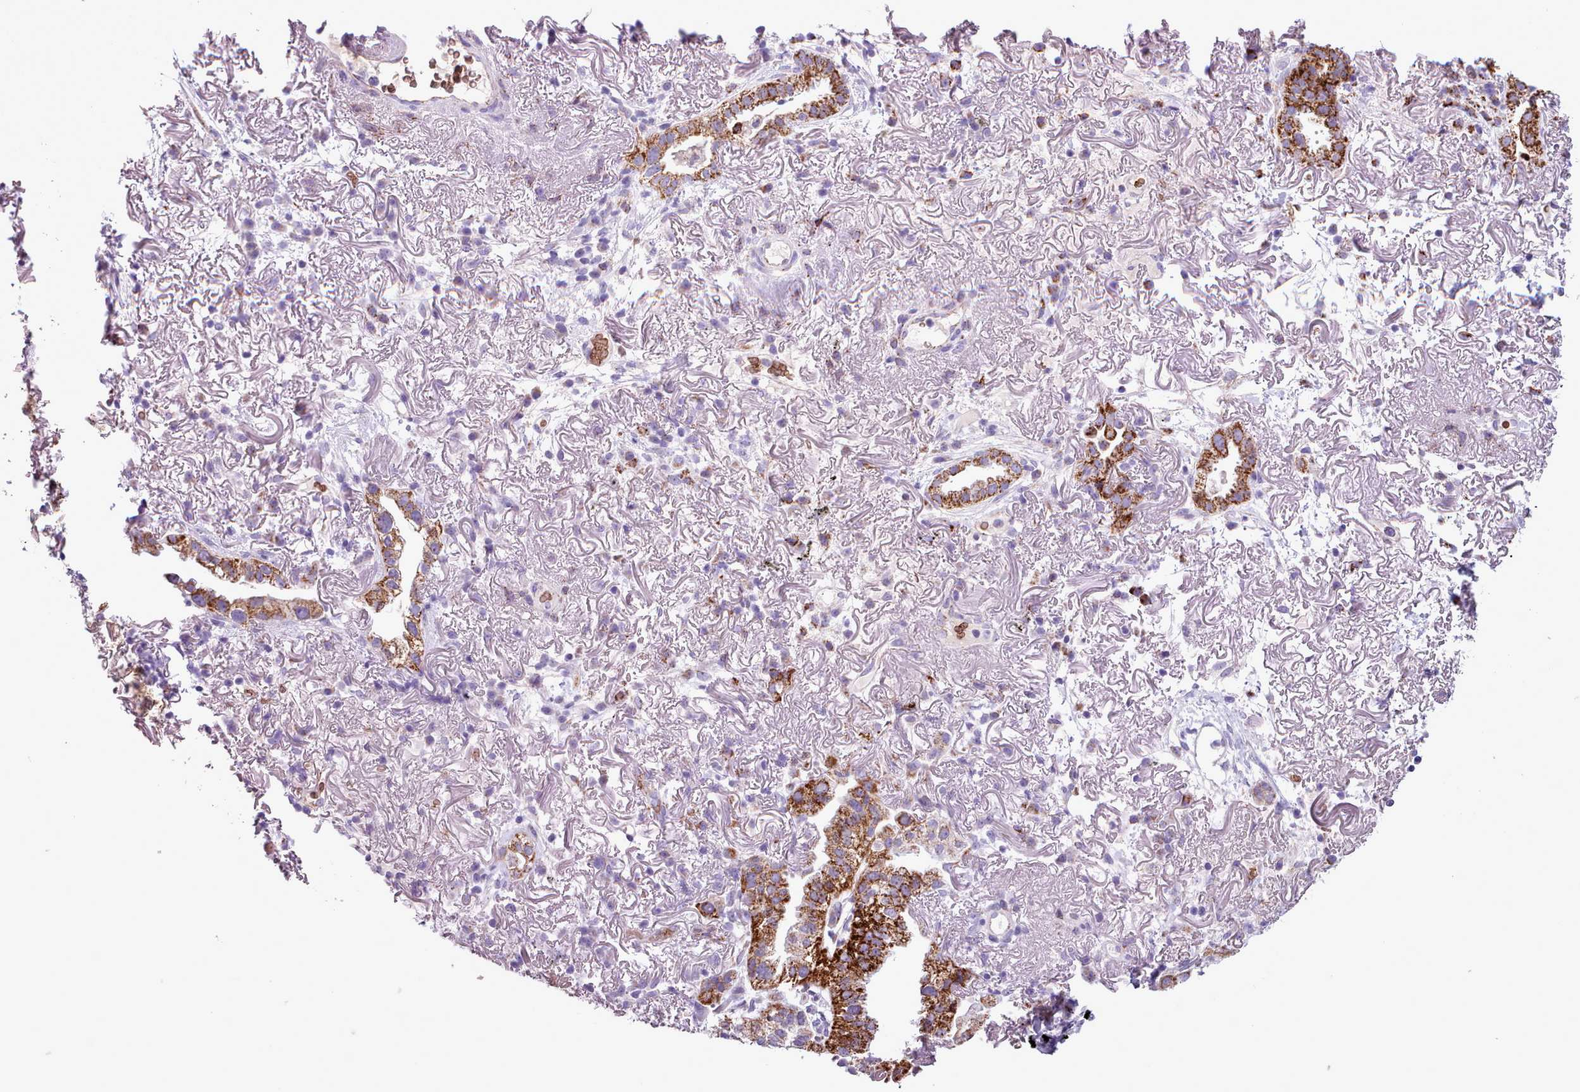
{"staining": {"intensity": "strong", "quantity": ">75%", "location": "cytoplasmic/membranous"}, "tissue": "lung cancer", "cell_type": "Tumor cells", "image_type": "cancer", "snomed": [{"axis": "morphology", "description": "Adenocarcinoma, NOS"}, {"axis": "topography", "description": "Lung"}], "caption": "Immunohistochemistry (IHC) (DAB) staining of human lung cancer (adenocarcinoma) reveals strong cytoplasmic/membranous protein staining in about >75% of tumor cells.", "gene": "AK4", "patient": {"sex": "female", "age": 69}}